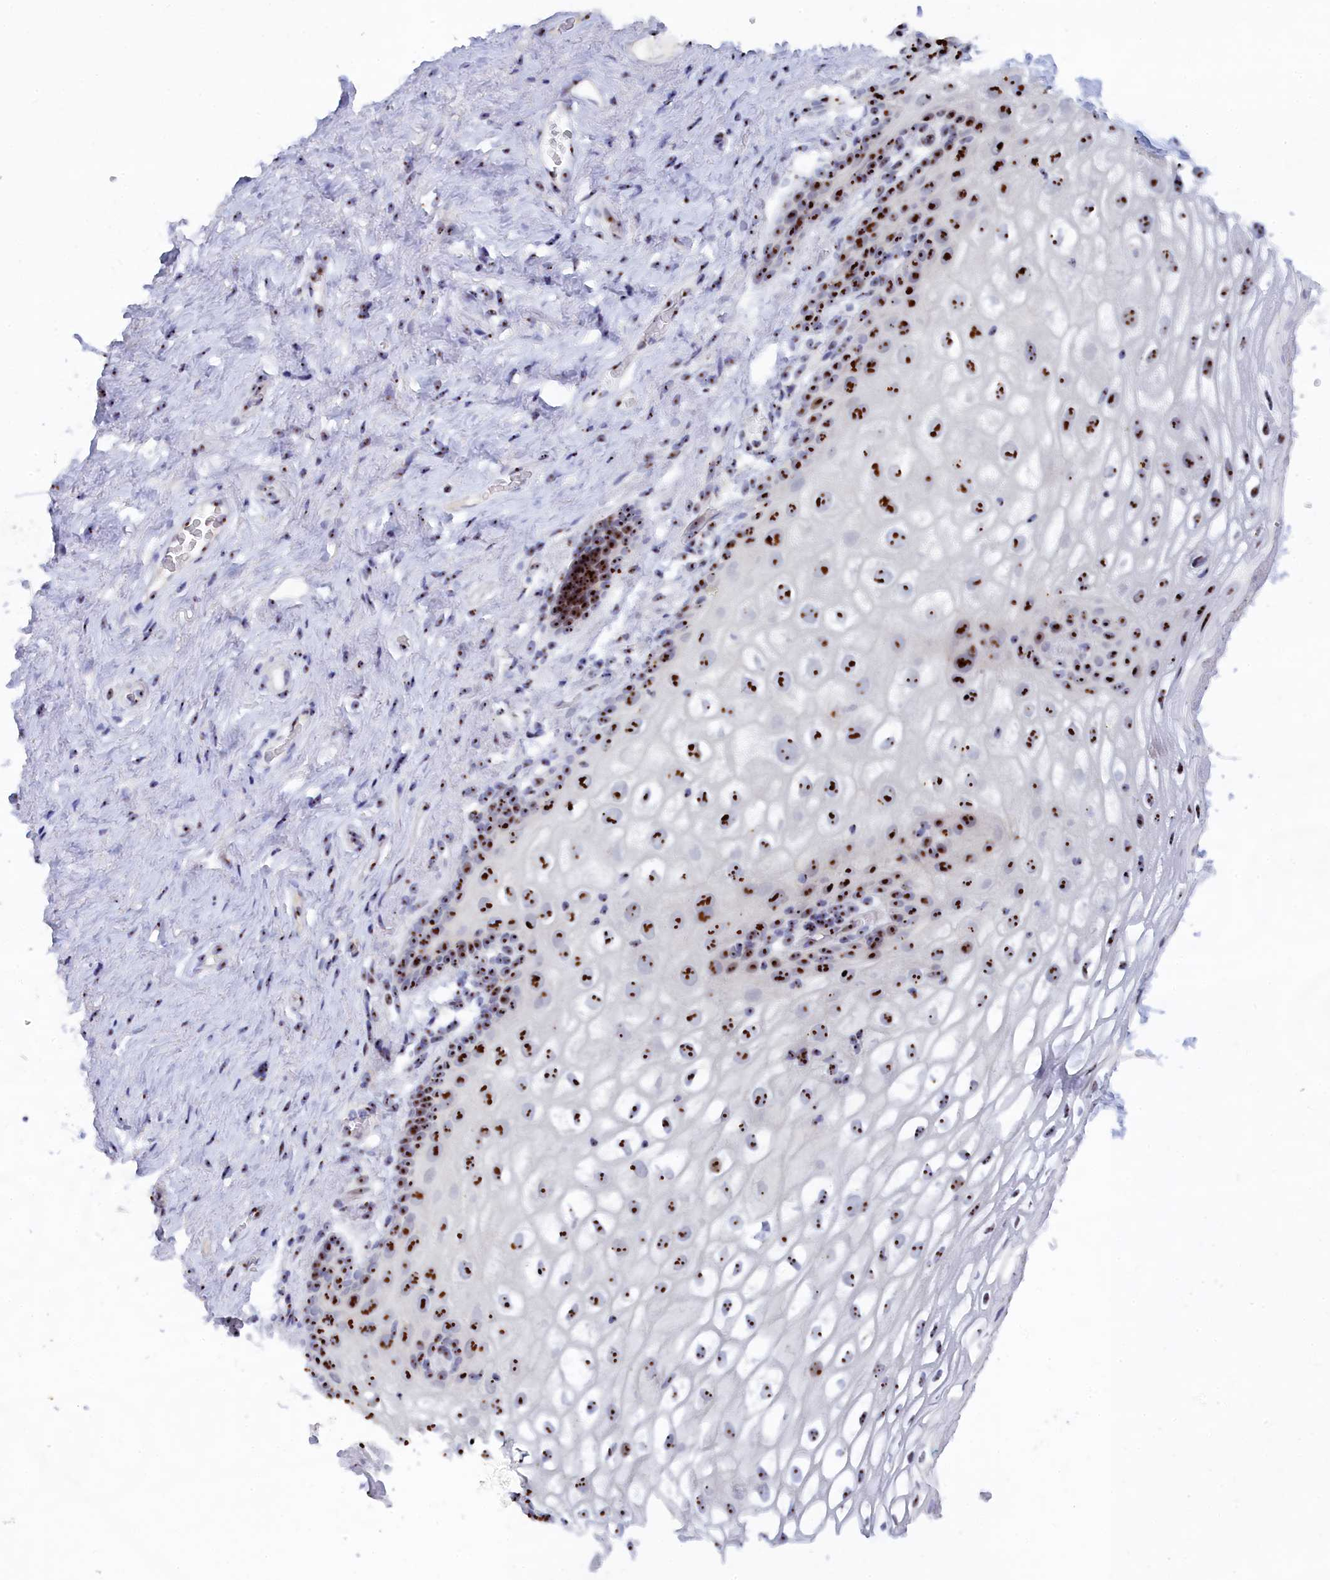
{"staining": {"intensity": "strong", "quantity": ">75%", "location": "nuclear"}, "tissue": "vagina", "cell_type": "Squamous epithelial cells", "image_type": "normal", "snomed": [{"axis": "morphology", "description": "Normal tissue, NOS"}, {"axis": "topography", "description": "Vagina"}, {"axis": "topography", "description": "Peripheral nerve tissue"}], "caption": "Protein analysis of benign vagina displays strong nuclear positivity in approximately >75% of squamous epithelial cells.", "gene": "RSL1D1", "patient": {"sex": "female", "age": 71}}